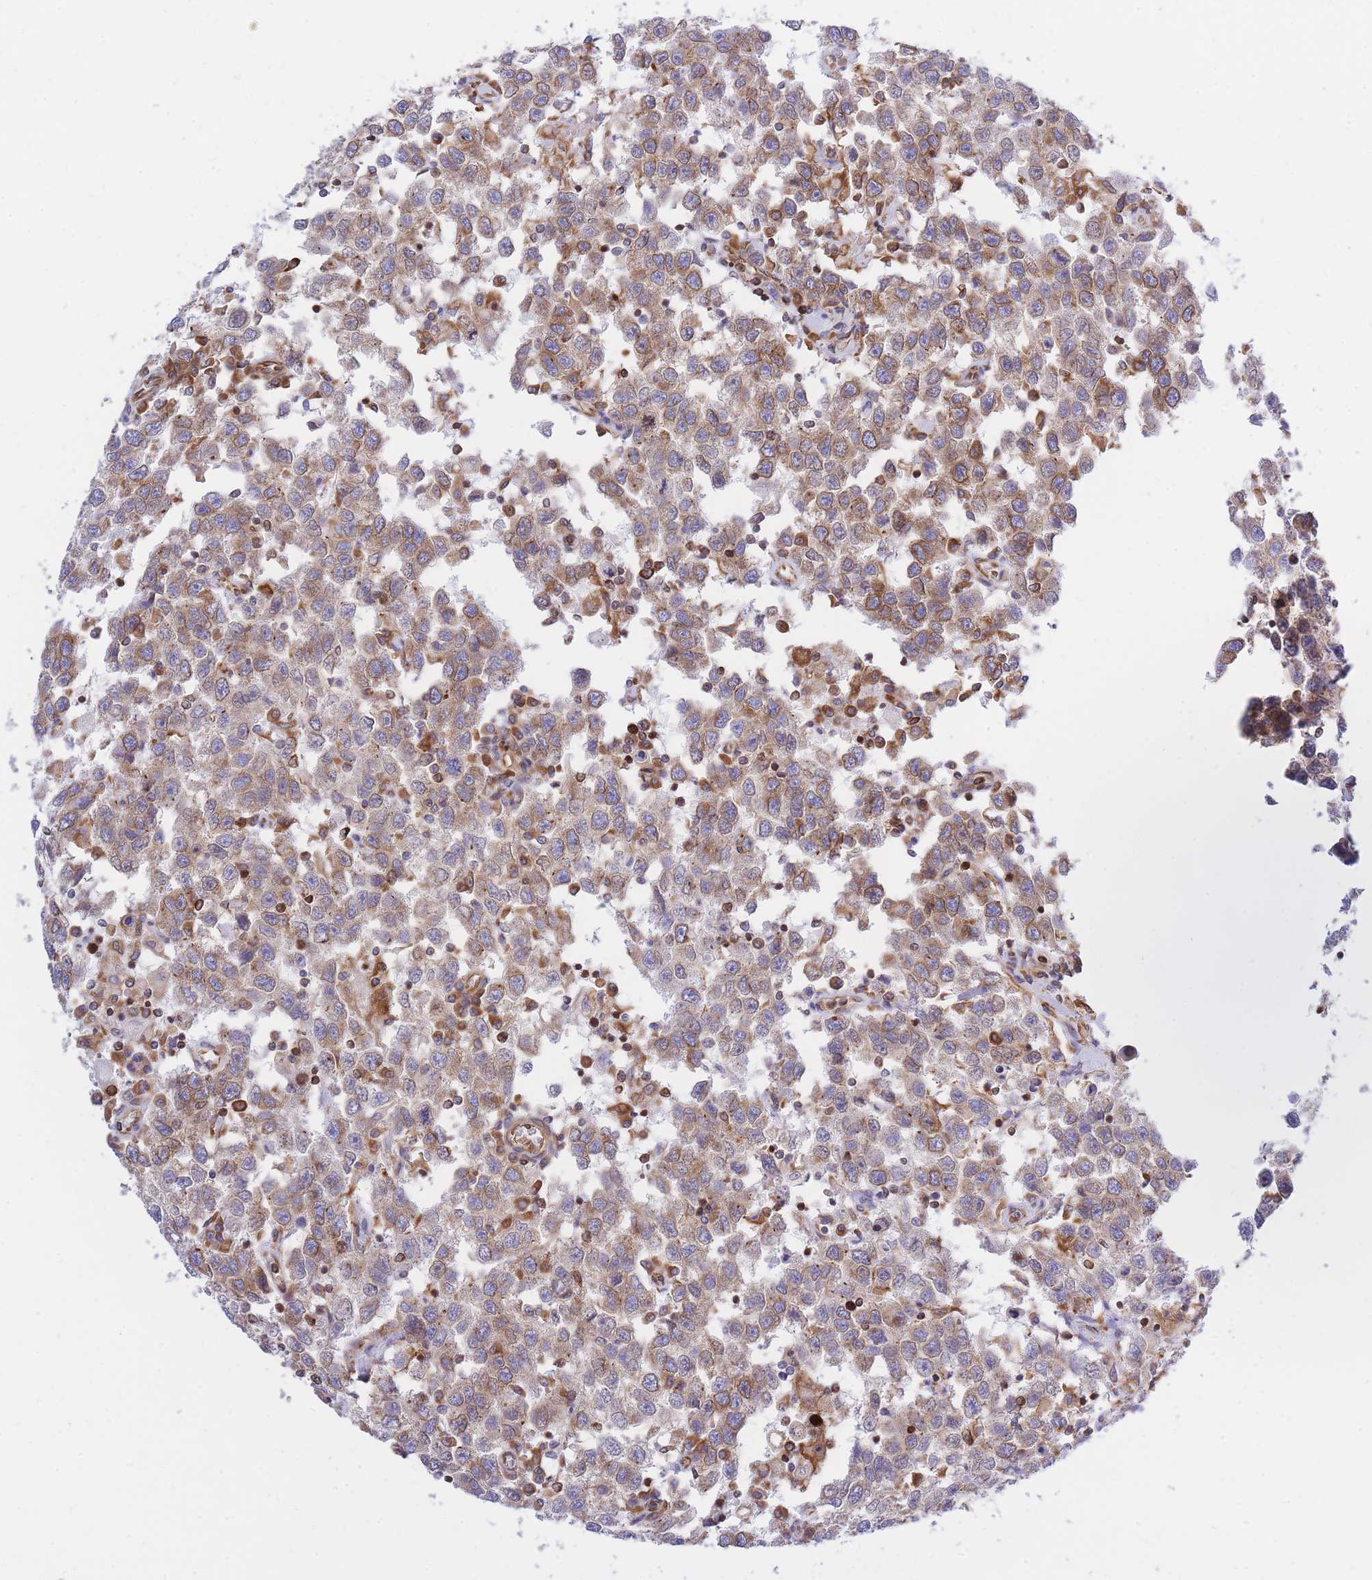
{"staining": {"intensity": "moderate", "quantity": ">75%", "location": "cytoplasmic/membranous"}, "tissue": "testis cancer", "cell_type": "Tumor cells", "image_type": "cancer", "snomed": [{"axis": "morphology", "description": "Seminoma, NOS"}, {"axis": "topography", "description": "Testis"}], "caption": "This micrograph demonstrates immunohistochemistry staining of testis seminoma, with medium moderate cytoplasmic/membranous positivity in about >75% of tumor cells.", "gene": "REM1", "patient": {"sex": "male", "age": 41}}